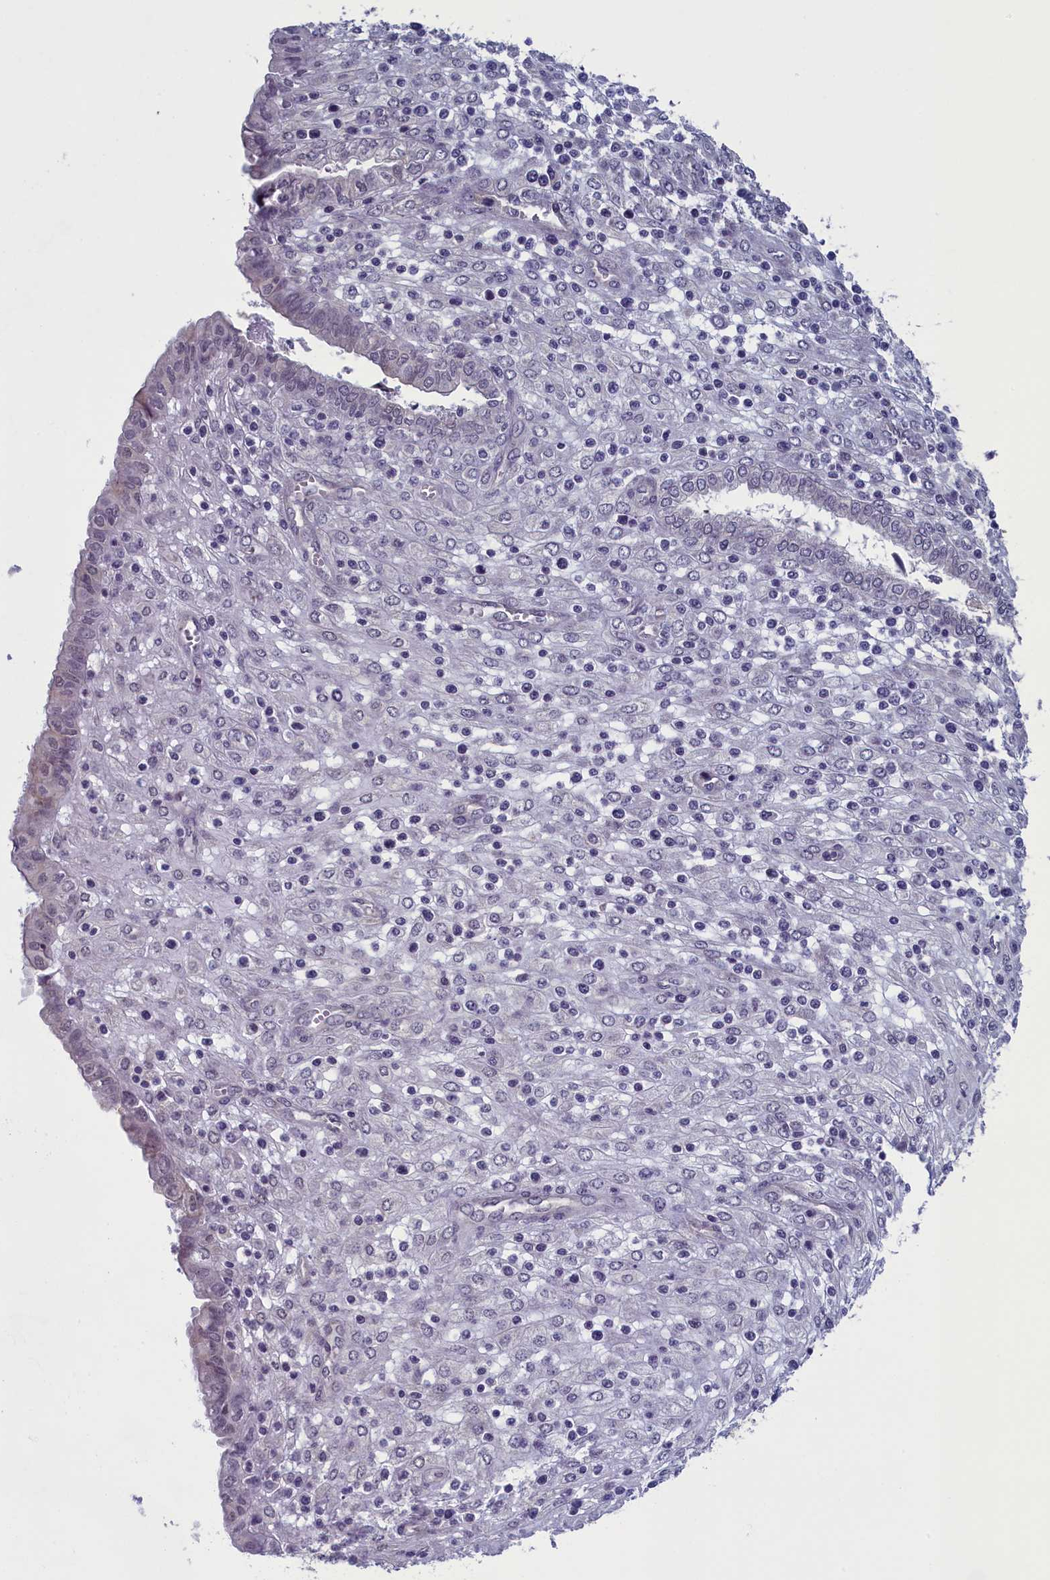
{"staining": {"intensity": "weak", "quantity": "25%-75%", "location": "cytoplasmic/membranous"}, "tissue": "endometrial cancer", "cell_type": "Tumor cells", "image_type": "cancer", "snomed": [{"axis": "morphology", "description": "Normal tissue, NOS"}, {"axis": "morphology", "description": "Adenocarcinoma, NOS"}, {"axis": "topography", "description": "Endometrium"}], "caption": "Tumor cells exhibit low levels of weak cytoplasmic/membranous staining in about 25%-75% of cells in human adenocarcinoma (endometrial).", "gene": "CNEP1R1", "patient": {"sex": "female", "age": 53}}